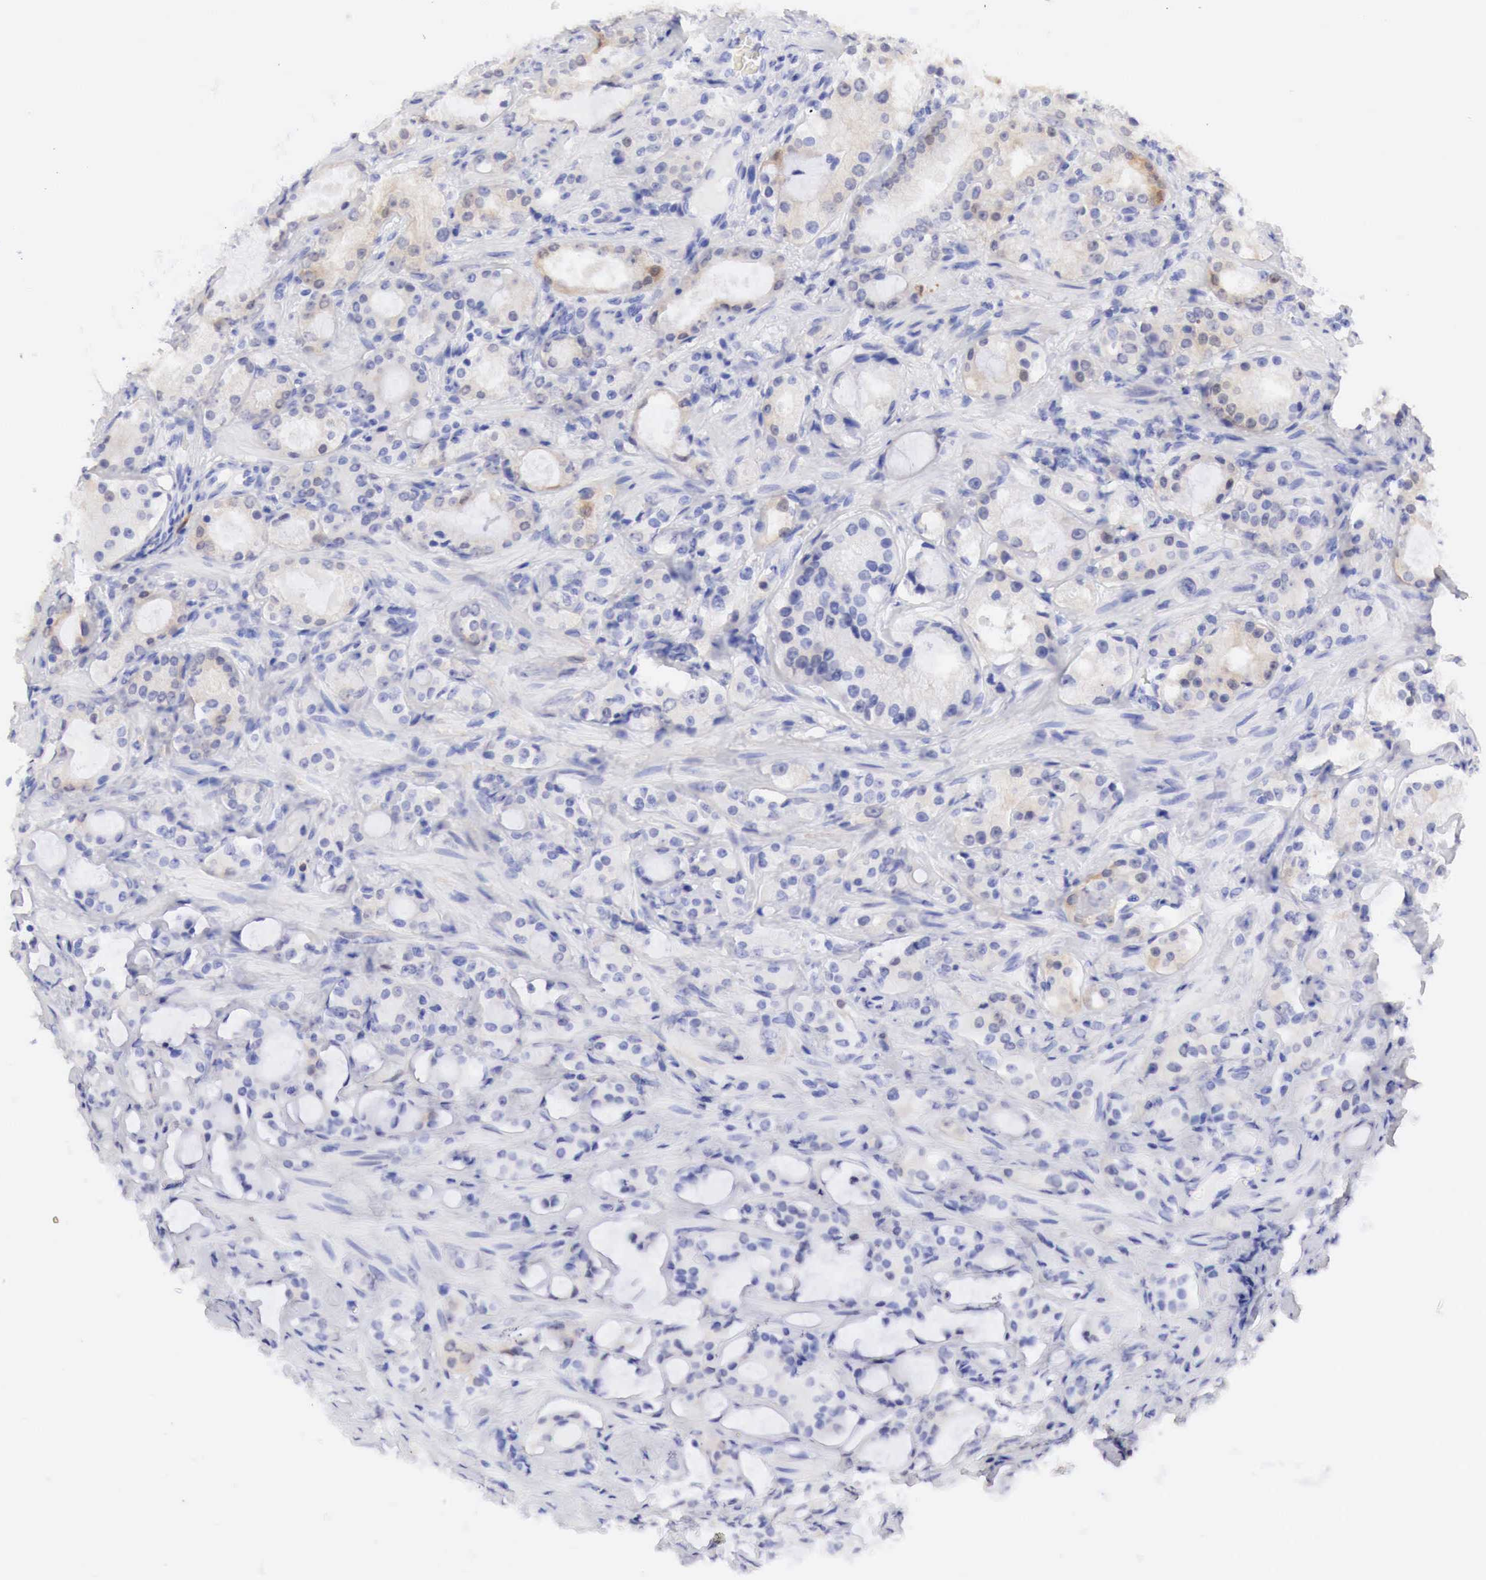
{"staining": {"intensity": "negative", "quantity": "none", "location": "none"}, "tissue": "prostate cancer", "cell_type": "Tumor cells", "image_type": "cancer", "snomed": [{"axis": "morphology", "description": "Adenocarcinoma, Medium grade"}, {"axis": "topography", "description": "Prostate"}], "caption": "Immunohistochemistry (IHC) of human prostate cancer displays no positivity in tumor cells.", "gene": "CDKN2A", "patient": {"sex": "male", "age": 73}}